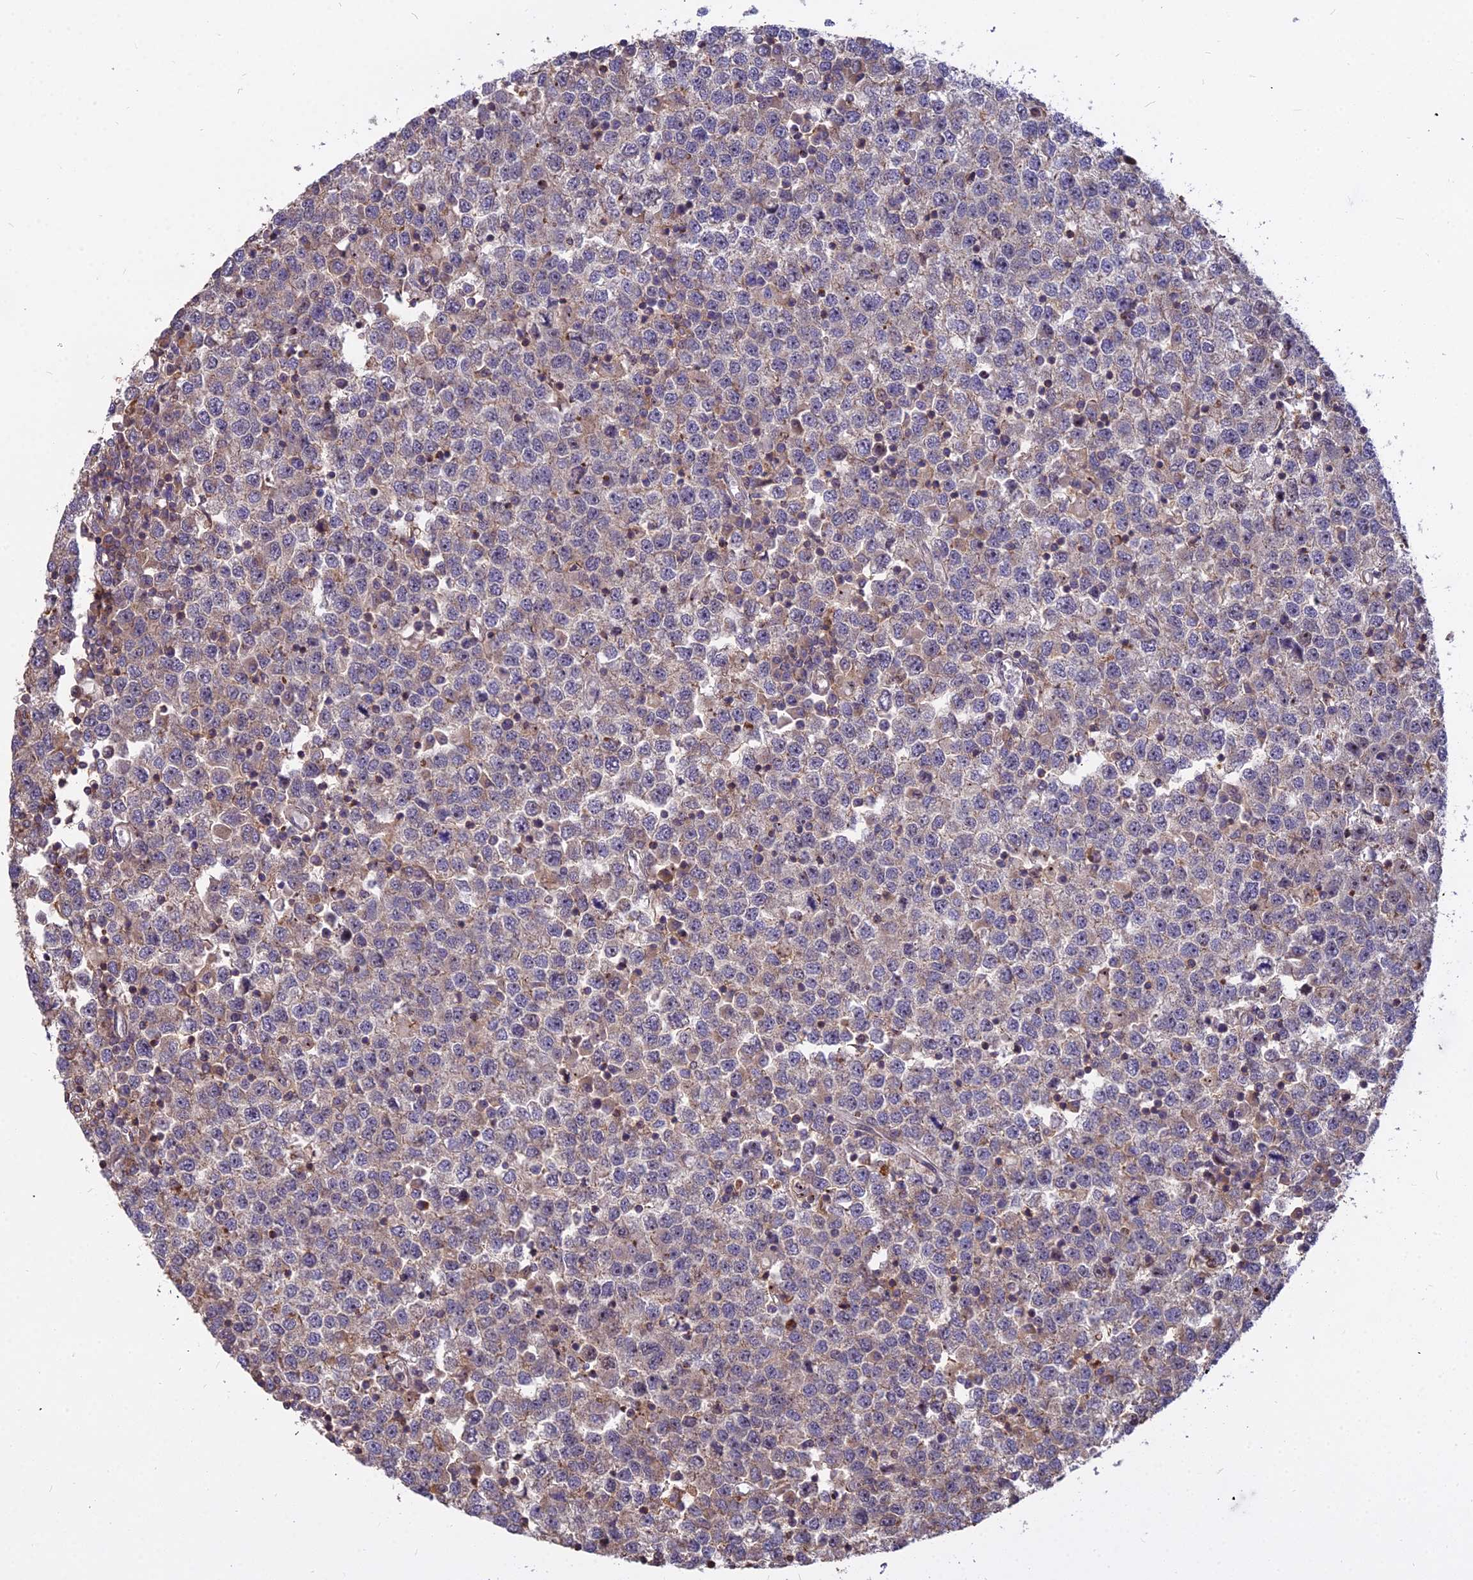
{"staining": {"intensity": "weak", "quantity": "25%-75%", "location": "cytoplasmic/membranous"}, "tissue": "testis cancer", "cell_type": "Tumor cells", "image_type": "cancer", "snomed": [{"axis": "morphology", "description": "Seminoma, NOS"}, {"axis": "topography", "description": "Testis"}], "caption": "Tumor cells show low levels of weak cytoplasmic/membranous staining in about 25%-75% of cells in testis seminoma.", "gene": "TCEA3", "patient": {"sex": "male", "age": 65}}